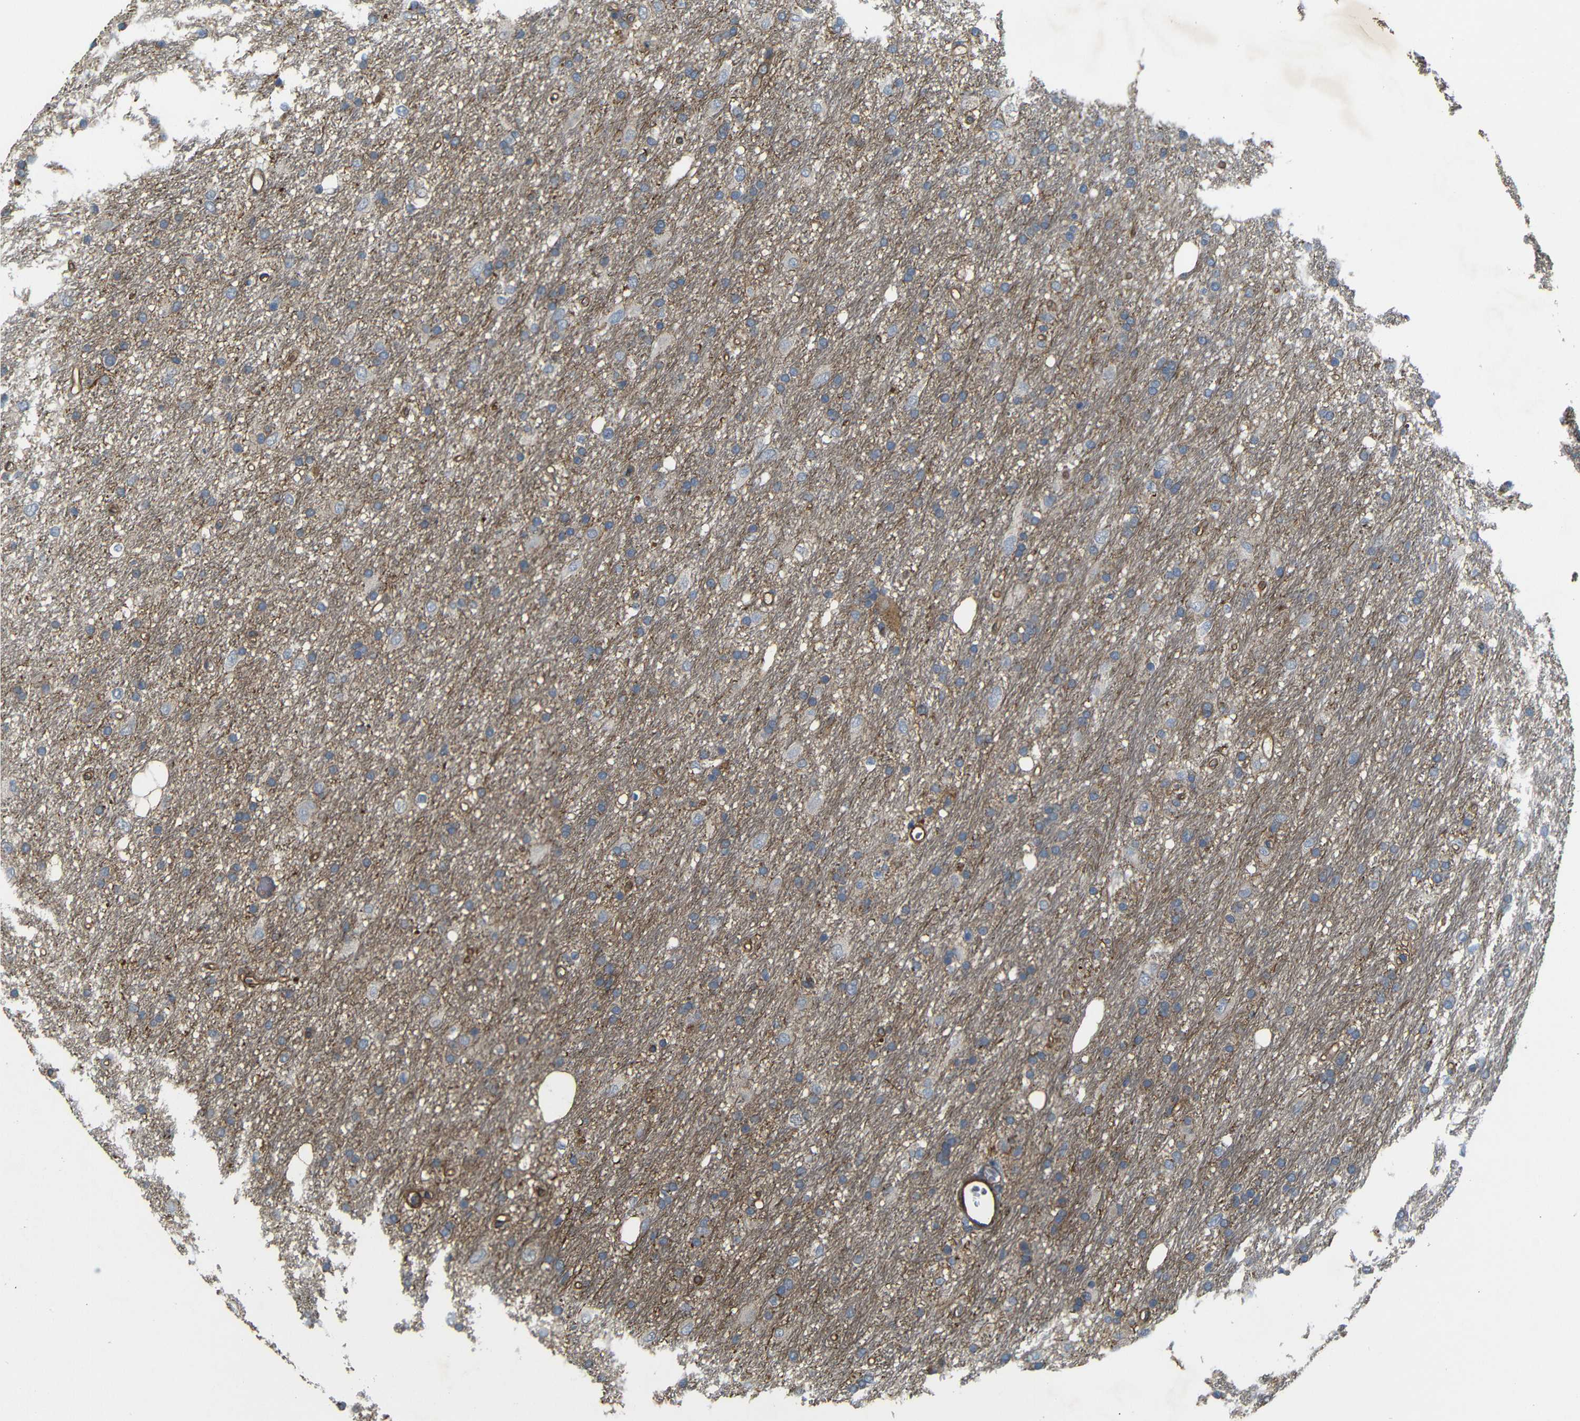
{"staining": {"intensity": "negative", "quantity": "none", "location": "none"}, "tissue": "glioma", "cell_type": "Tumor cells", "image_type": "cancer", "snomed": [{"axis": "morphology", "description": "Glioma, malignant, Low grade"}, {"axis": "topography", "description": "Brain"}], "caption": "Tumor cells show no significant expression in malignant glioma (low-grade).", "gene": "RELL1", "patient": {"sex": "male", "age": 77}}